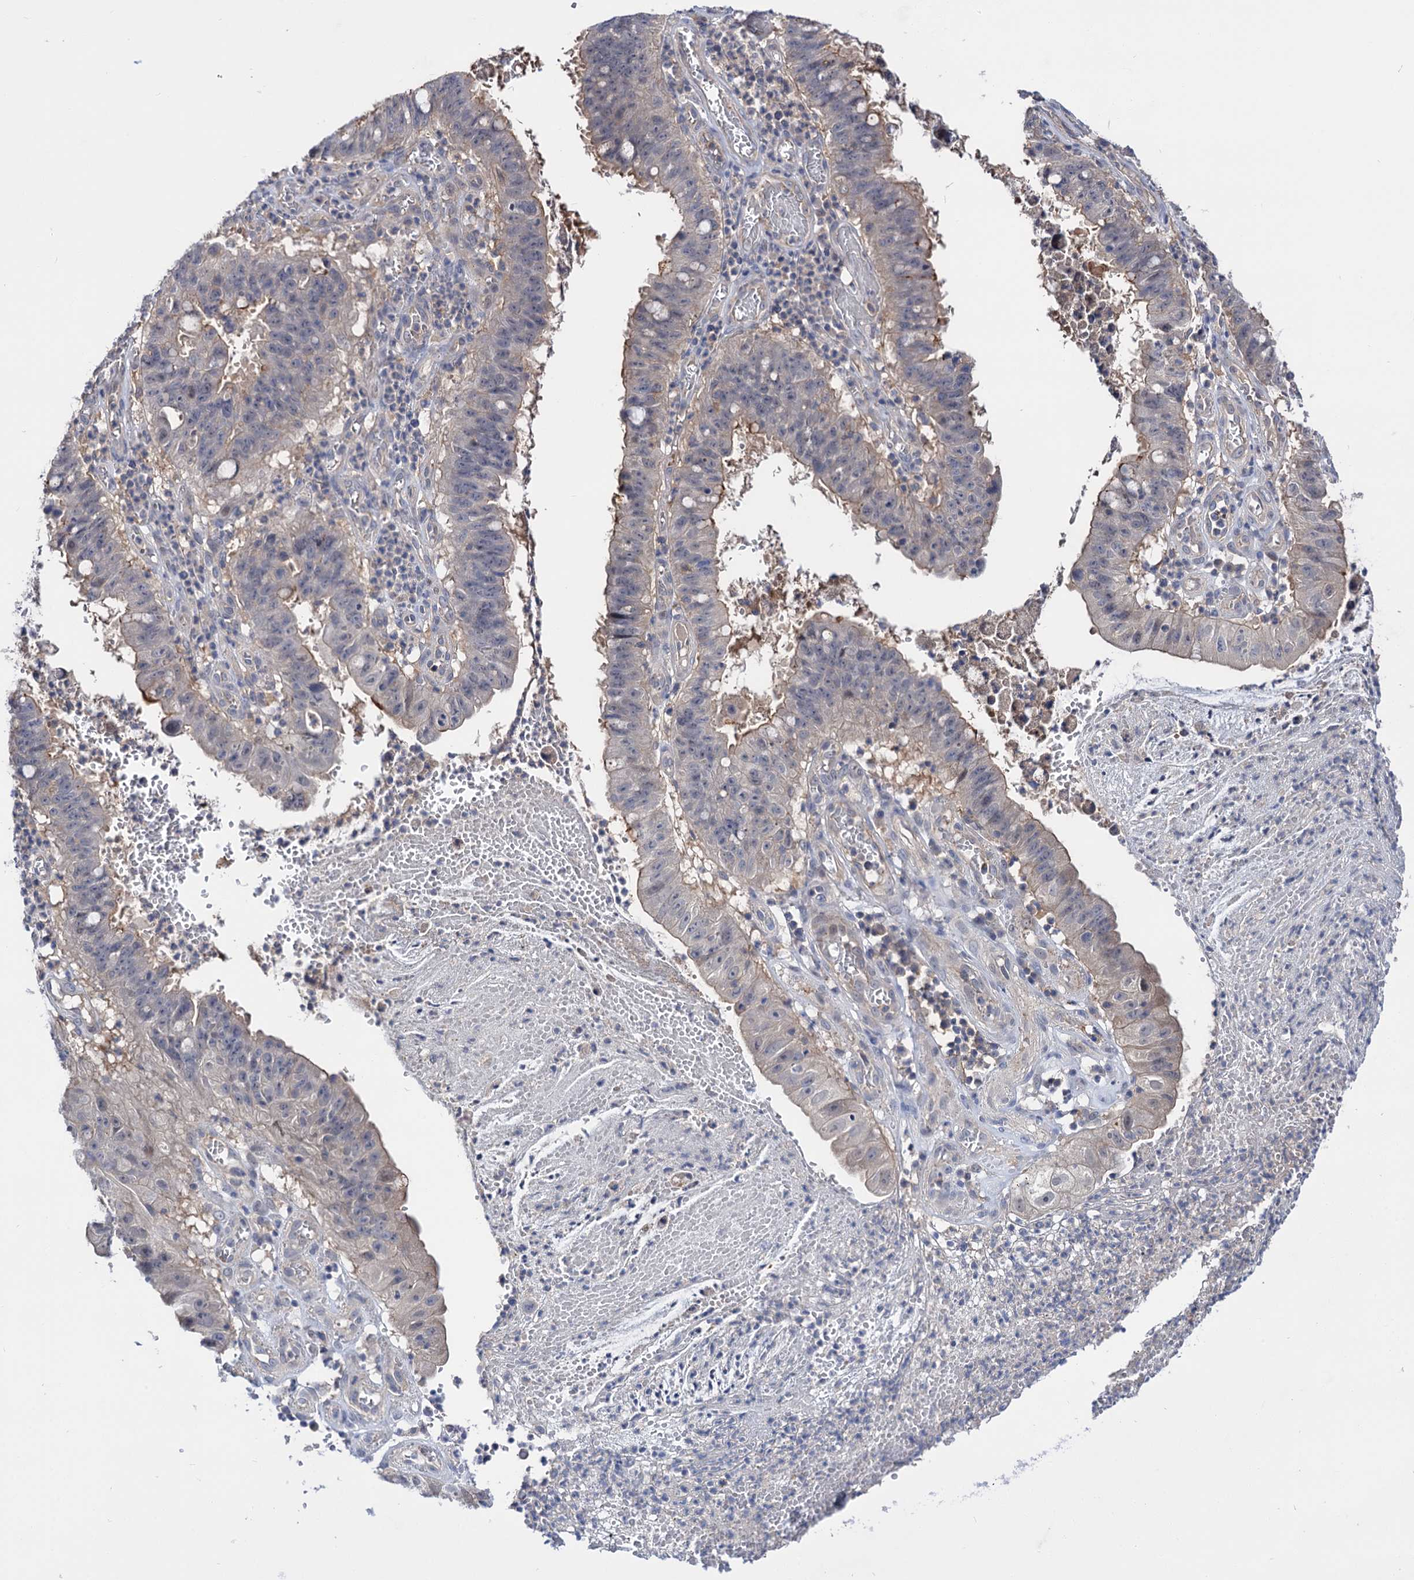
{"staining": {"intensity": "weak", "quantity": "<25%", "location": "cytoplasmic/membranous"}, "tissue": "stomach cancer", "cell_type": "Tumor cells", "image_type": "cancer", "snomed": [{"axis": "morphology", "description": "Adenocarcinoma, NOS"}, {"axis": "topography", "description": "Stomach"}], "caption": "Tumor cells are negative for protein expression in human stomach adenocarcinoma.", "gene": "NEK10", "patient": {"sex": "male", "age": 59}}